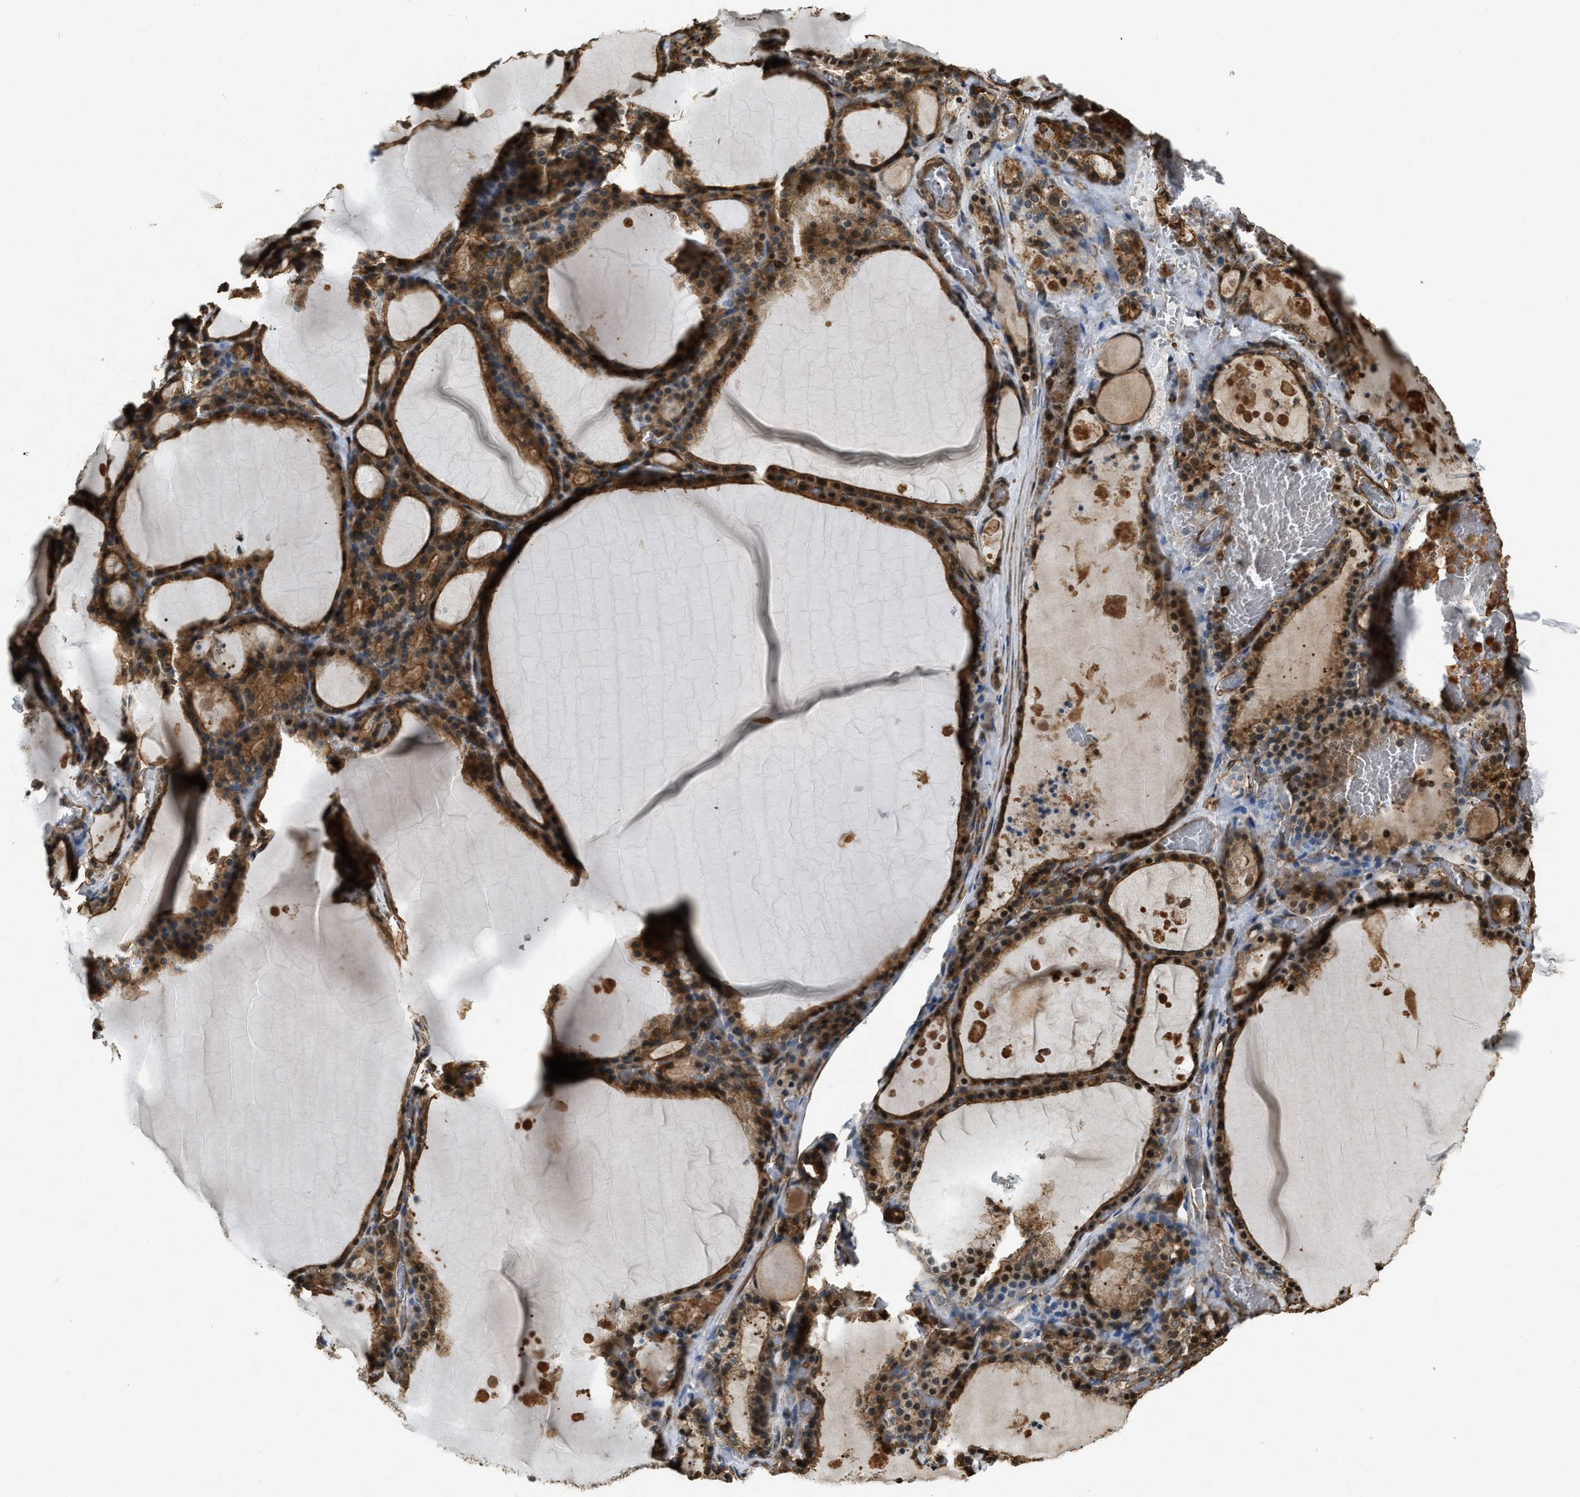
{"staining": {"intensity": "moderate", "quantity": ">75%", "location": "cytoplasmic/membranous,nuclear"}, "tissue": "thyroid gland", "cell_type": "Glandular cells", "image_type": "normal", "snomed": [{"axis": "morphology", "description": "Normal tissue, NOS"}, {"axis": "topography", "description": "Thyroid gland"}], "caption": "The immunohistochemical stain highlights moderate cytoplasmic/membranous,nuclear staining in glandular cells of normal thyroid gland. Using DAB (3,3'-diaminobenzidine) (brown) and hematoxylin (blue) stains, captured at high magnification using brightfield microscopy.", "gene": "YARS1", "patient": {"sex": "male", "age": 56}}